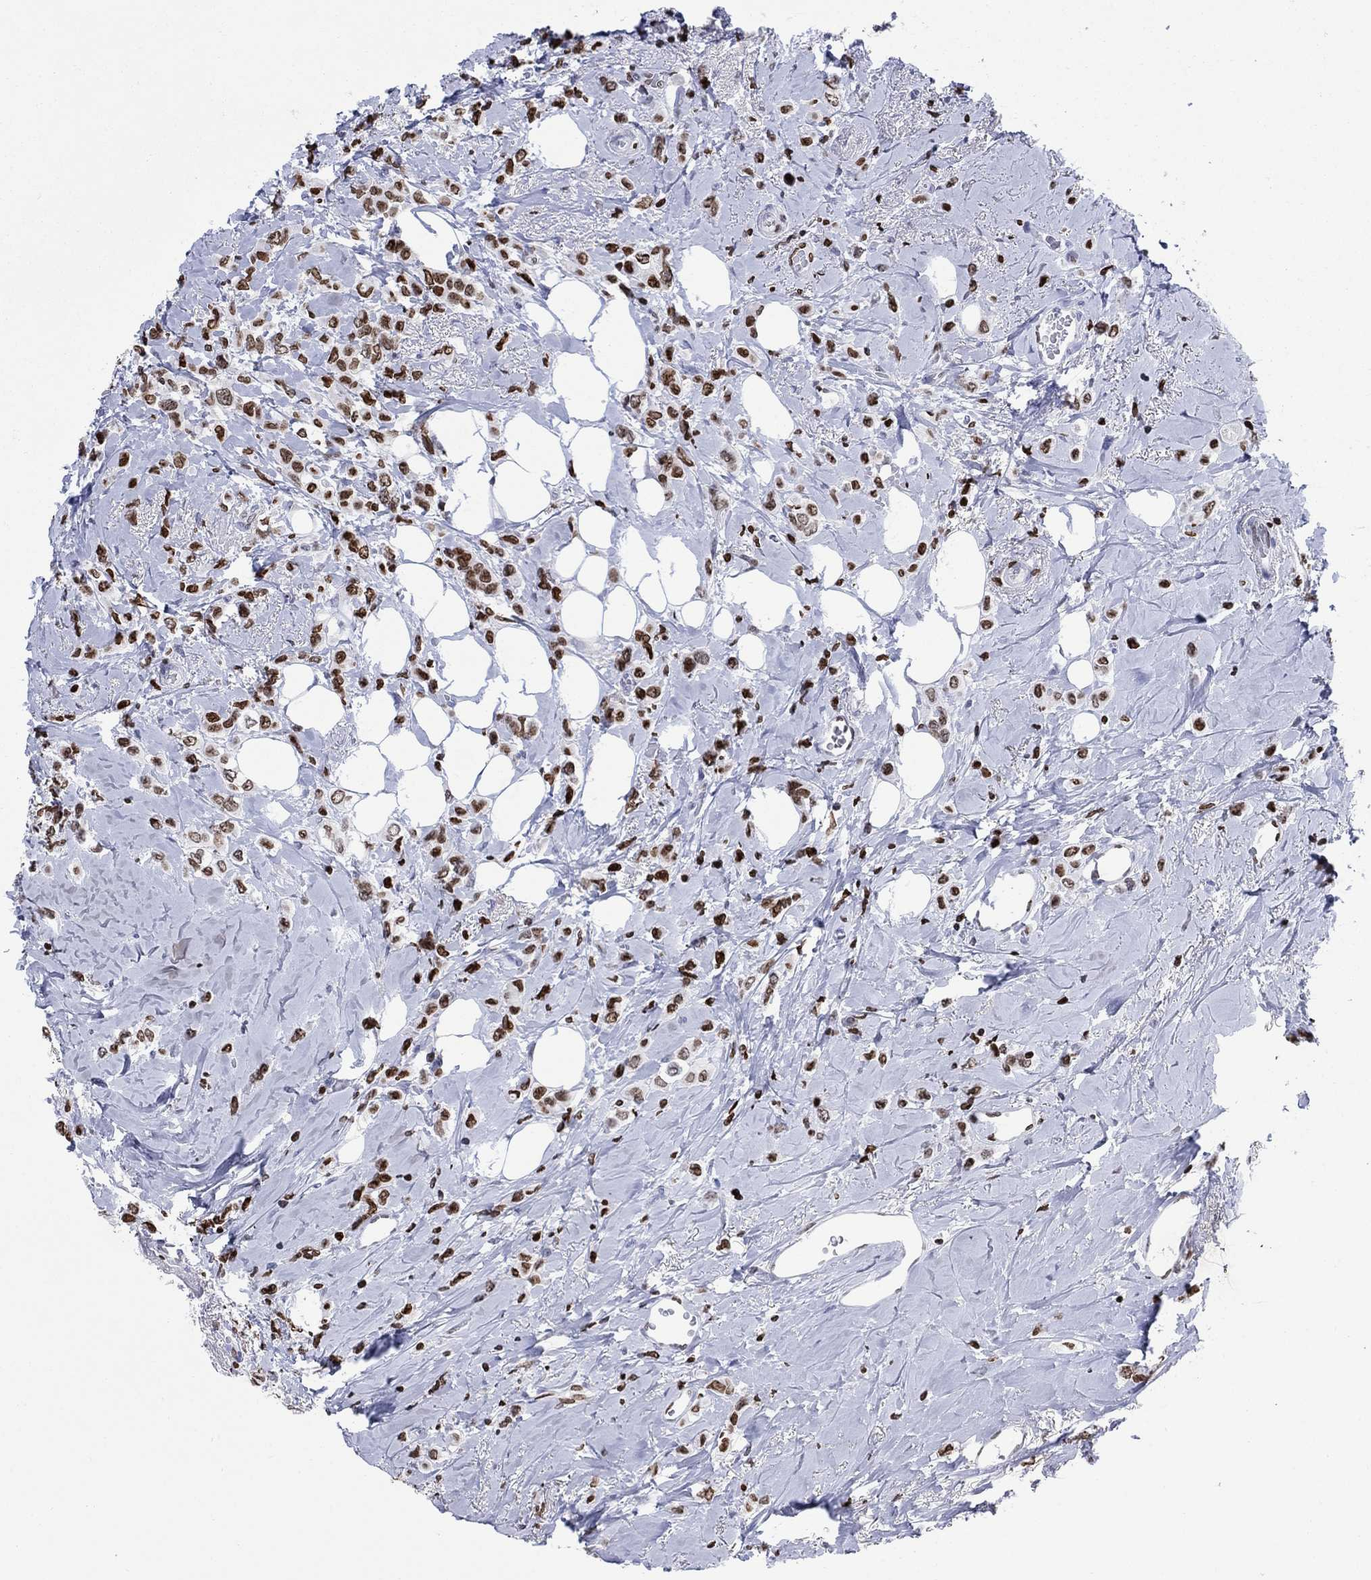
{"staining": {"intensity": "strong", "quantity": "25%-75%", "location": "nuclear"}, "tissue": "breast cancer", "cell_type": "Tumor cells", "image_type": "cancer", "snomed": [{"axis": "morphology", "description": "Lobular carcinoma"}, {"axis": "topography", "description": "Breast"}], "caption": "Protein staining of lobular carcinoma (breast) tissue demonstrates strong nuclear staining in approximately 25%-75% of tumor cells. (DAB IHC, brown staining for protein, blue staining for nuclei).", "gene": "HMGA1", "patient": {"sex": "female", "age": 66}}